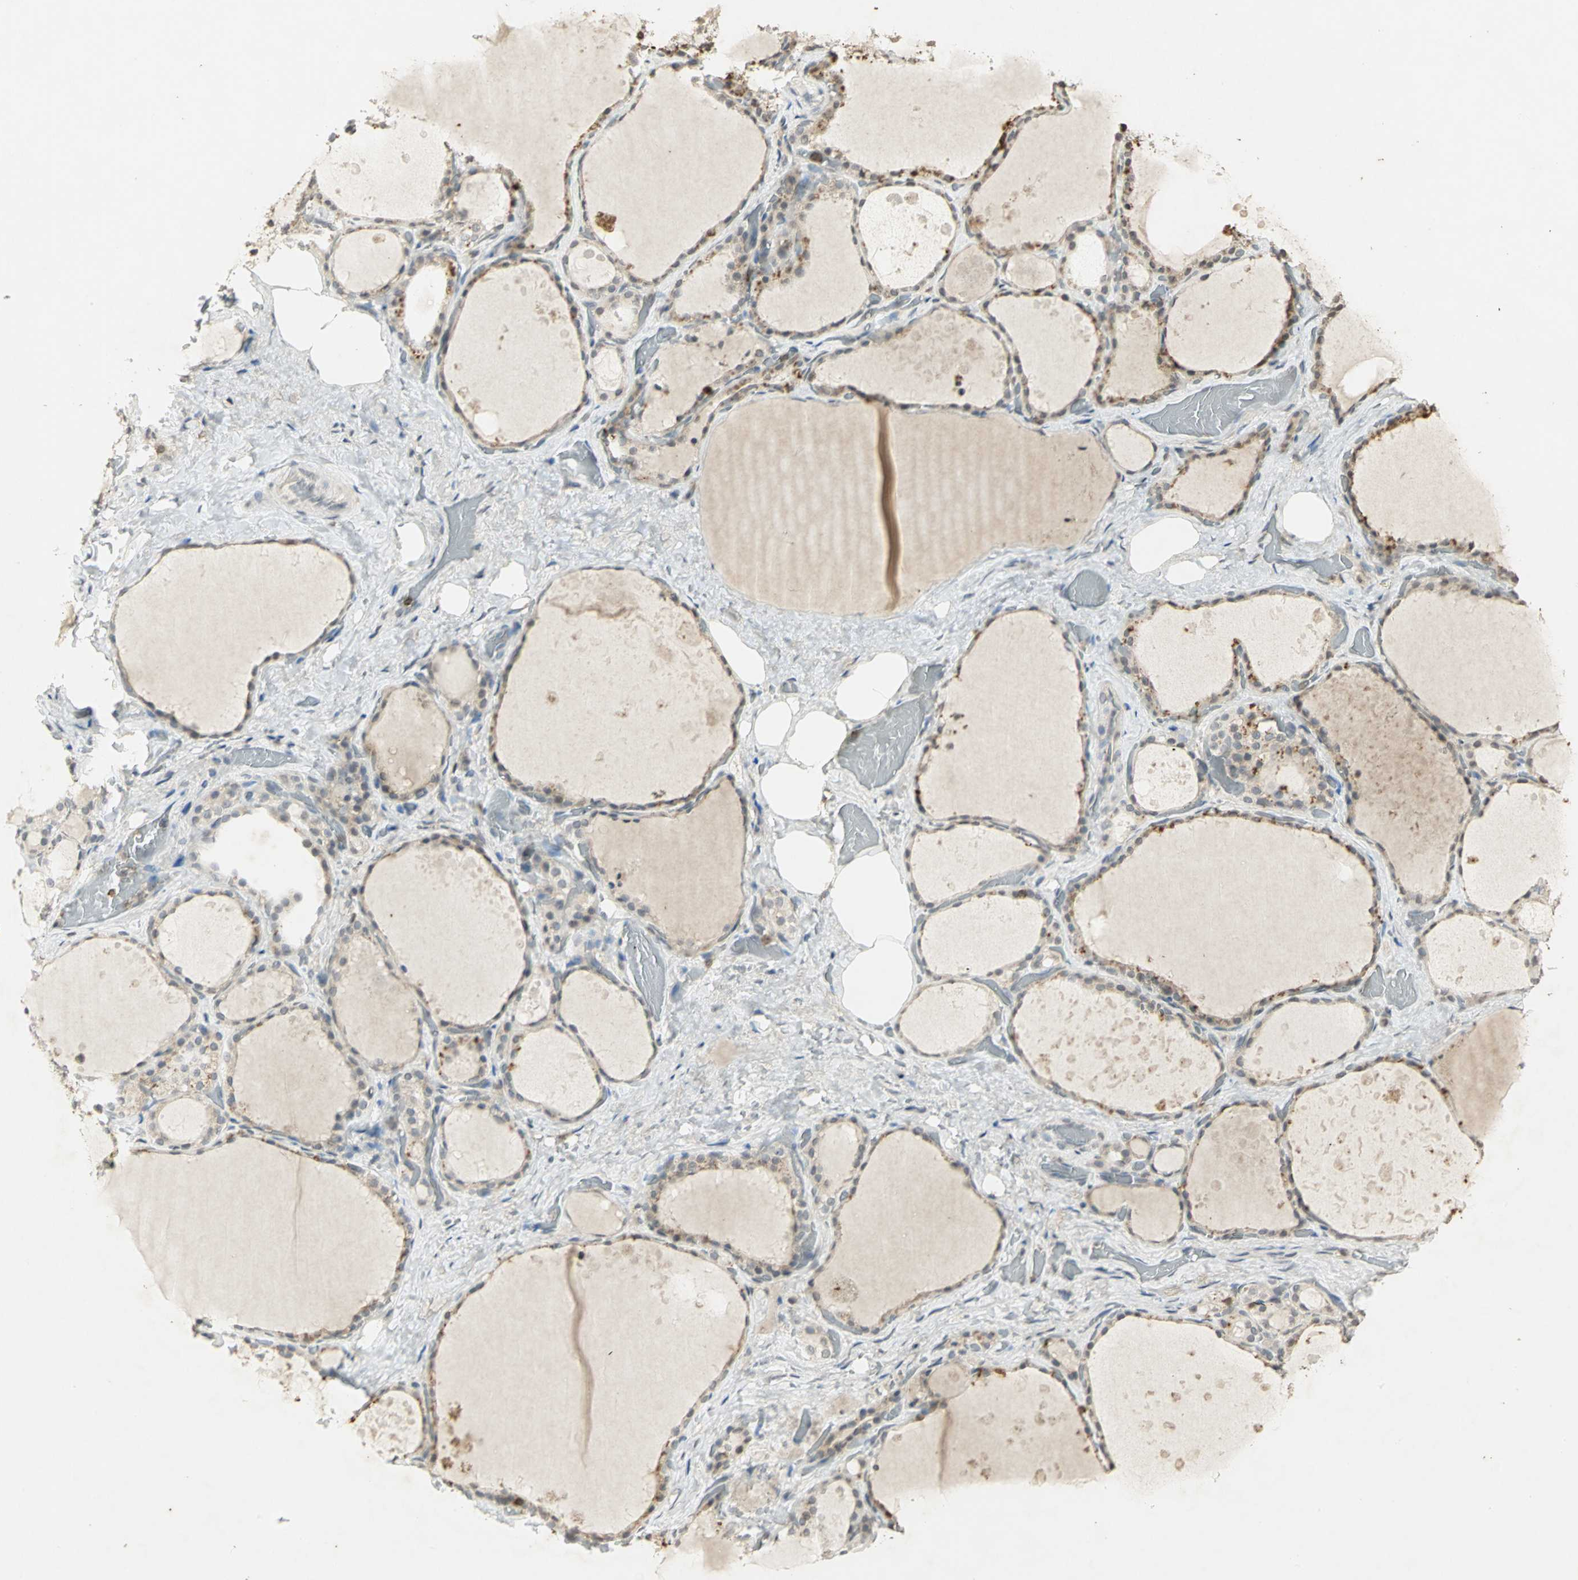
{"staining": {"intensity": "strong", "quantity": "<25%", "location": "cytoplasmic/membranous"}, "tissue": "thyroid gland", "cell_type": "Glandular cells", "image_type": "normal", "snomed": [{"axis": "morphology", "description": "Normal tissue, NOS"}, {"axis": "topography", "description": "Thyroid gland"}], "caption": "Strong cytoplasmic/membranous protein positivity is present in about <25% of glandular cells in thyroid gland. (DAB (3,3'-diaminobenzidine) IHC with brightfield microscopy, high magnification).", "gene": "IL16", "patient": {"sex": "male", "age": 61}}